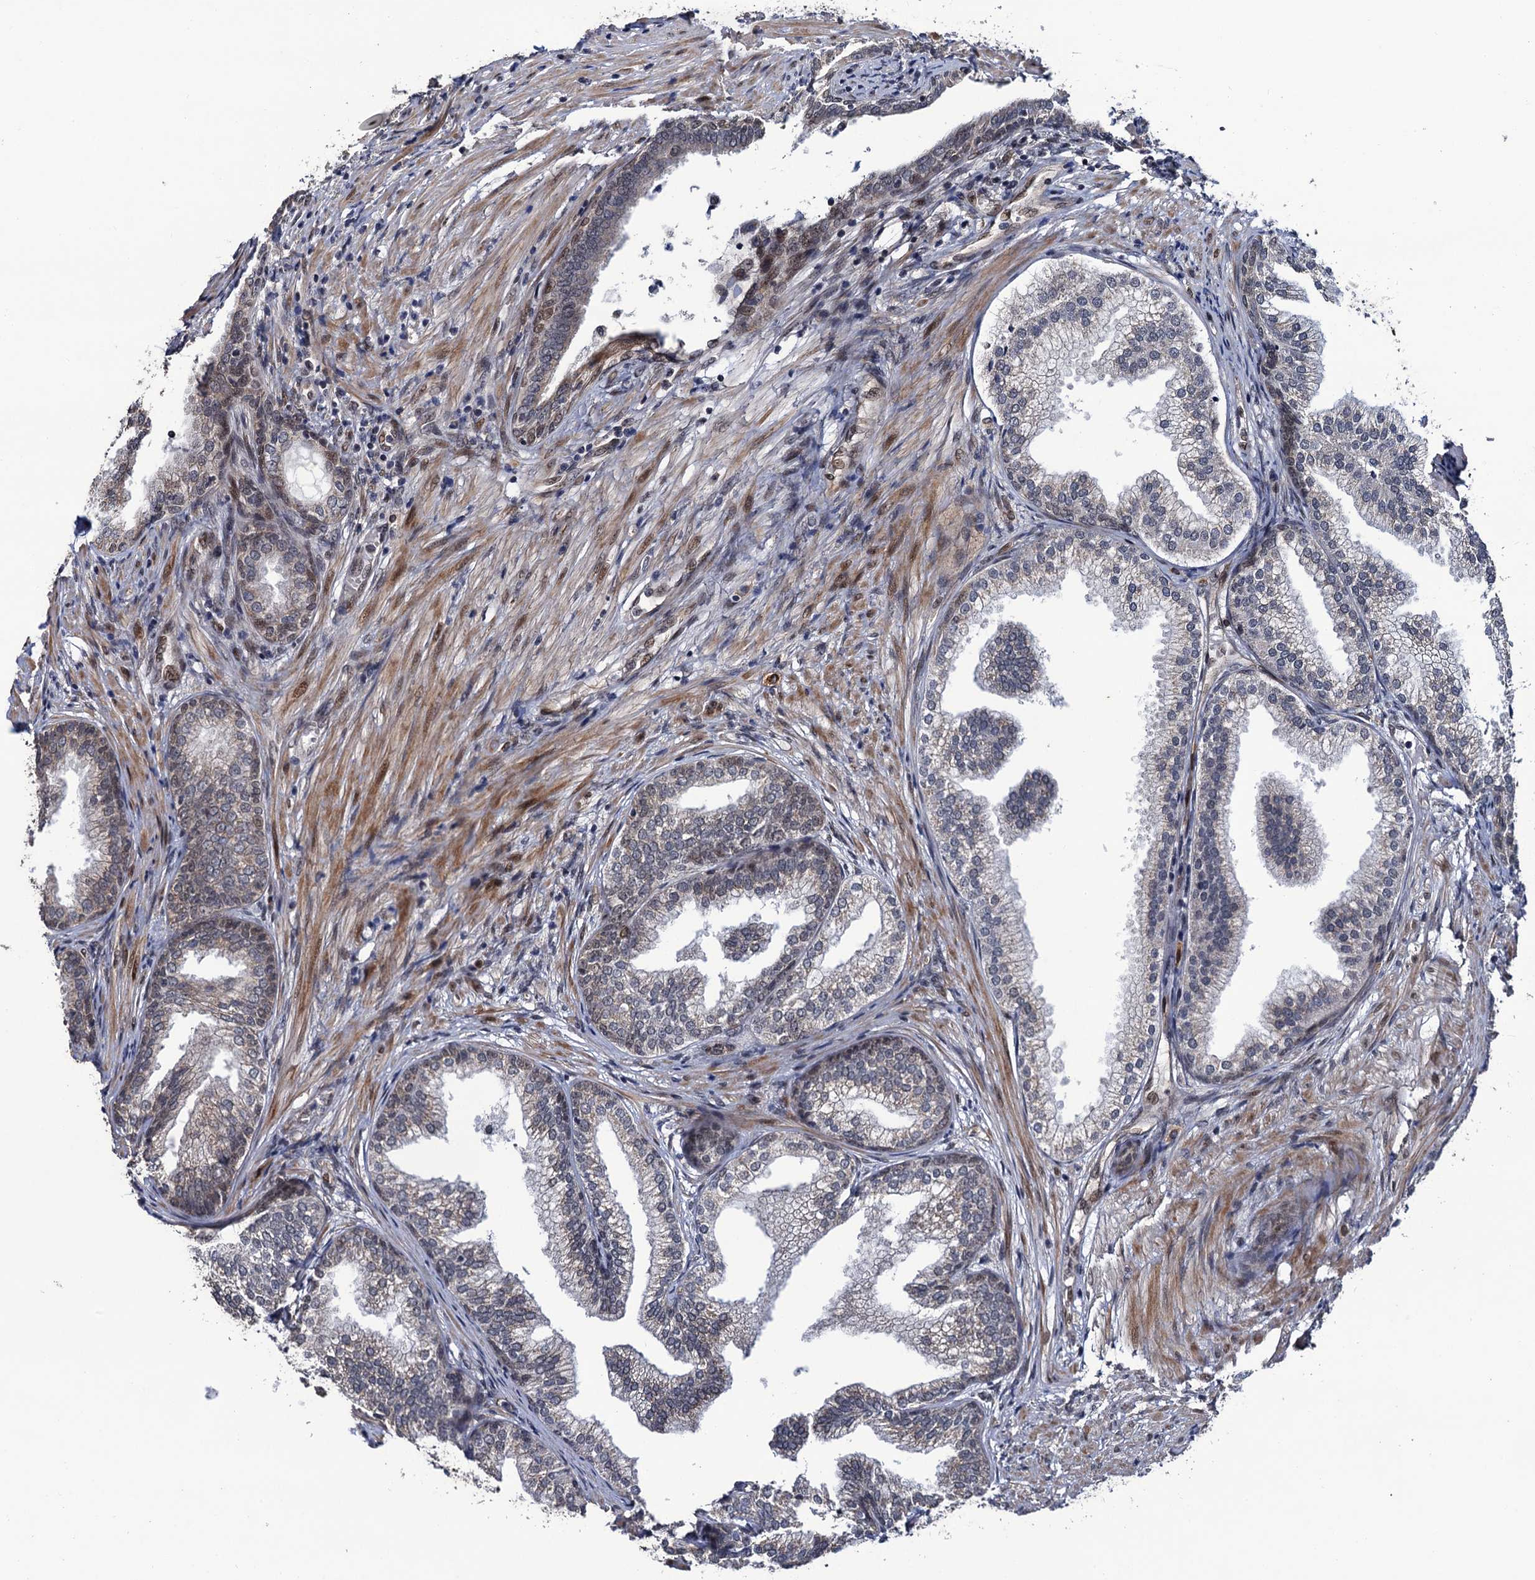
{"staining": {"intensity": "moderate", "quantity": "<25%", "location": "nuclear"}, "tissue": "prostate", "cell_type": "Glandular cells", "image_type": "normal", "snomed": [{"axis": "morphology", "description": "Normal tissue, NOS"}, {"axis": "topography", "description": "Prostate"}], "caption": "Immunohistochemical staining of unremarkable human prostate displays moderate nuclear protein positivity in approximately <25% of glandular cells. (DAB IHC, brown staining for protein, blue staining for nuclei).", "gene": "LRRC63", "patient": {"sex": "male", "age": 76}}